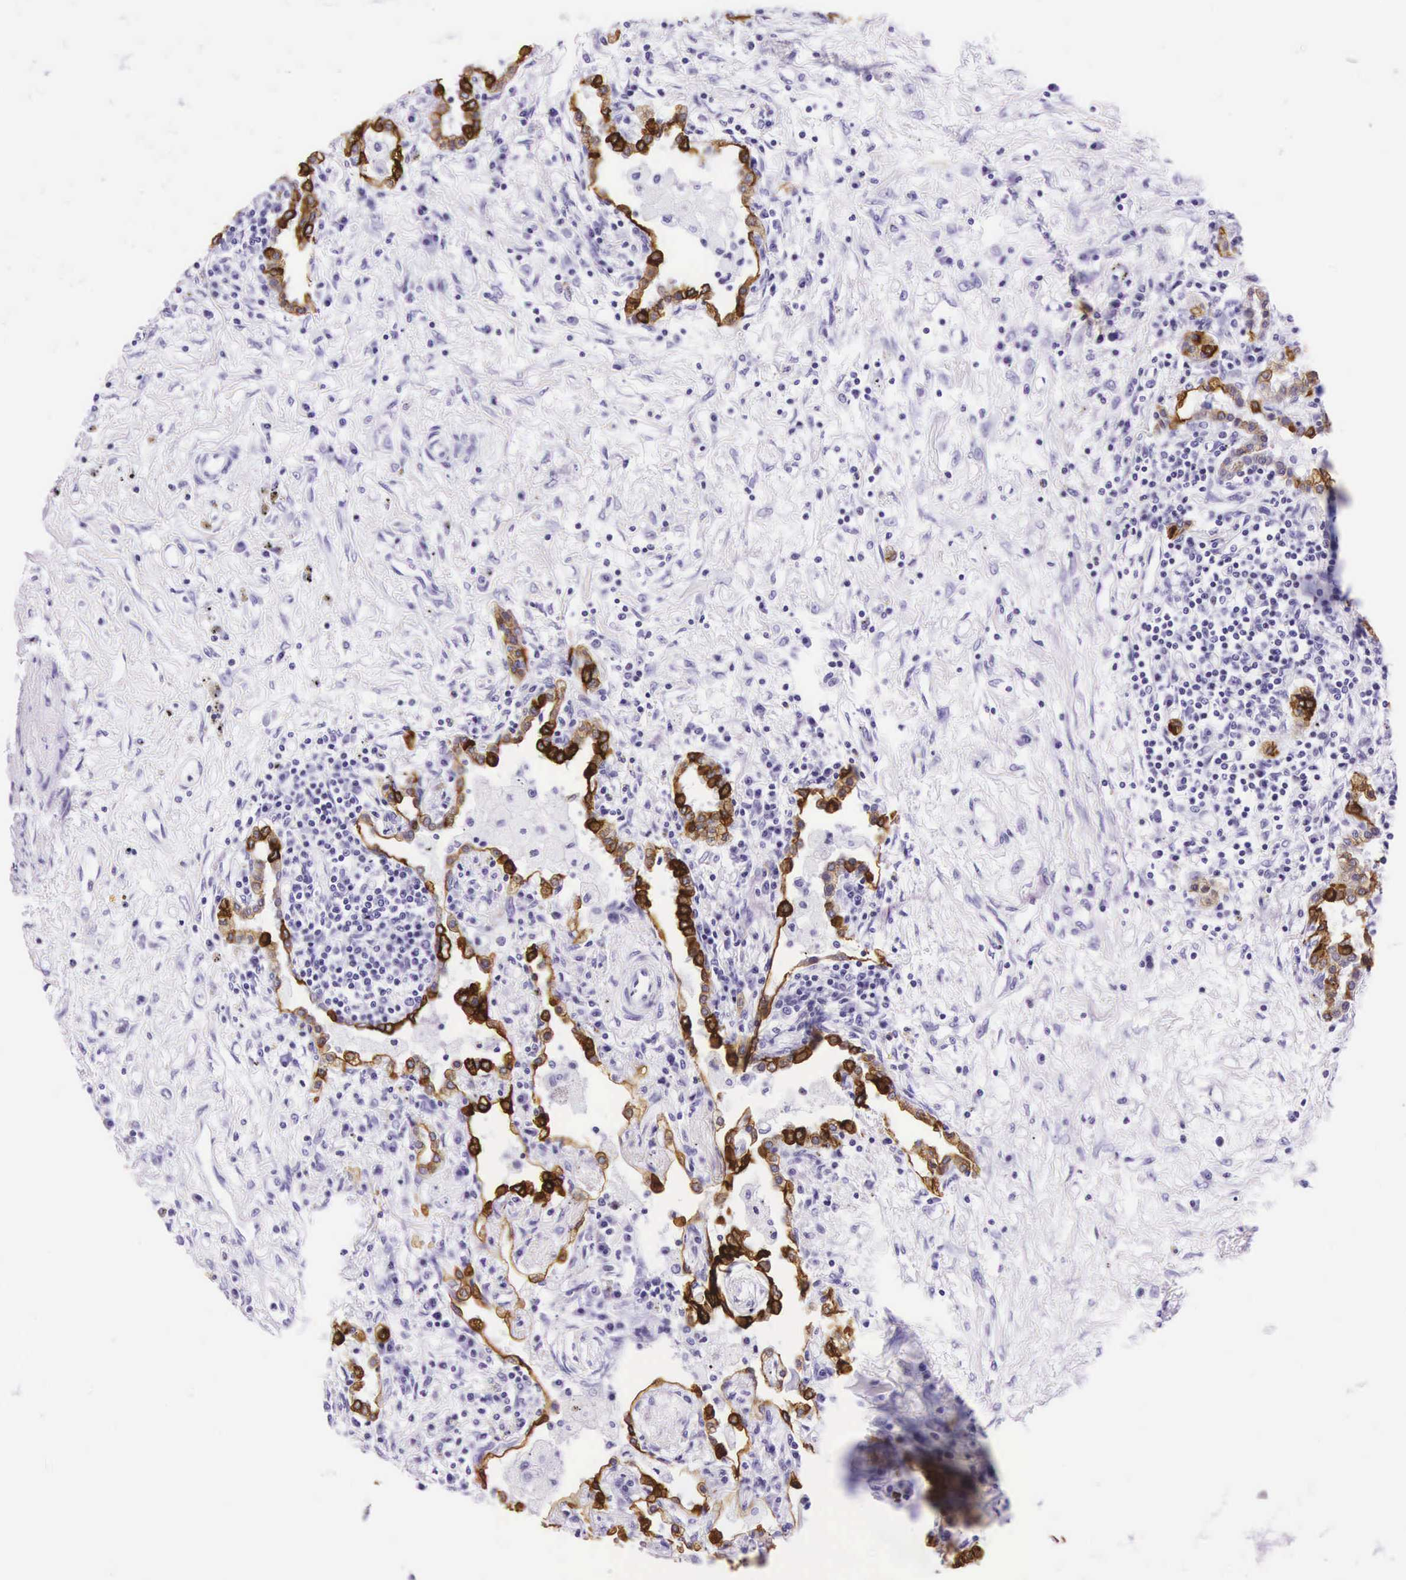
{"staining": {"intensity": "strong", "quantity": ">75%", "location": "cytoplasmic/membranous"}, "tissue": "lung cancer", "cell_type": "Tumor cells", "image_type": "cancer", "snomed": [{"axis": "morphology", "description": "Adenocarcinoma, NOS"}, {"axis": "topography", "description": "Lung"}], "caption": "An IHC image of tumor tissue is shown. Protein staining in brown shows strong cytoplasmic/membranous positivity in lung cancer within tumor cells.", "gene": "KRT18", "patient": {"sex": "male", "age": 60}}